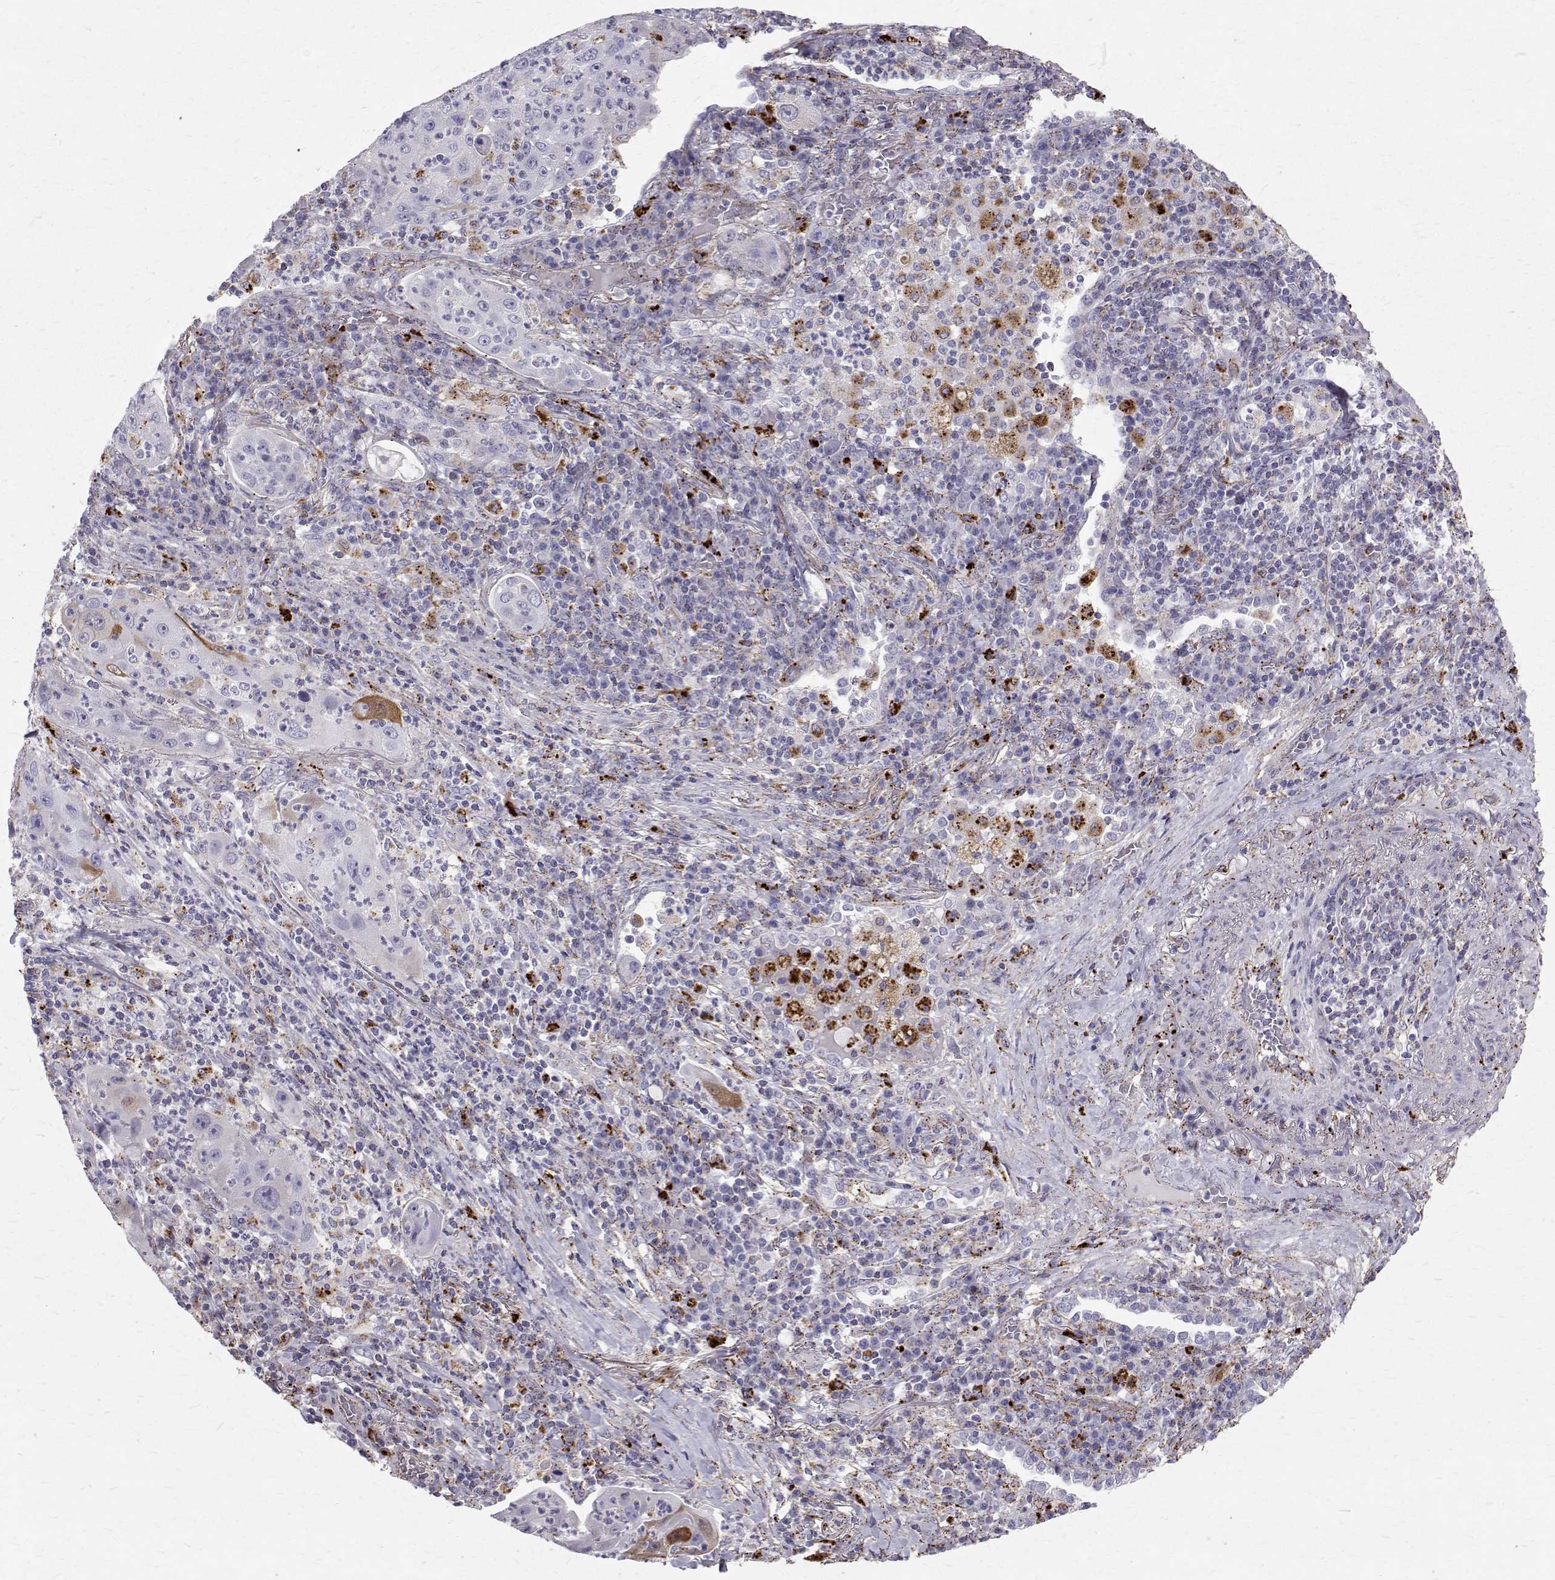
{"staining": {"intensity": "negative", "quantity": "none", "location": "none"}, "tissue": "lung cancer", "cell_type": "Tumor cells", "image_type": "cancer", "snomed": [{"axis": "morphology", "description": "Squamous cell carcinoma, NOS"}, {"axis": "topography", "description": "Lung"}], "caption": "The micrograph shows no significant positivity in tumor cells of lung cancer (squamous cell carcinoma). (DAB IHC visualized using brightfield microscopy, high magnification).", "gene": "TPP1", "patient": {"sex": "female", "age": 59}}